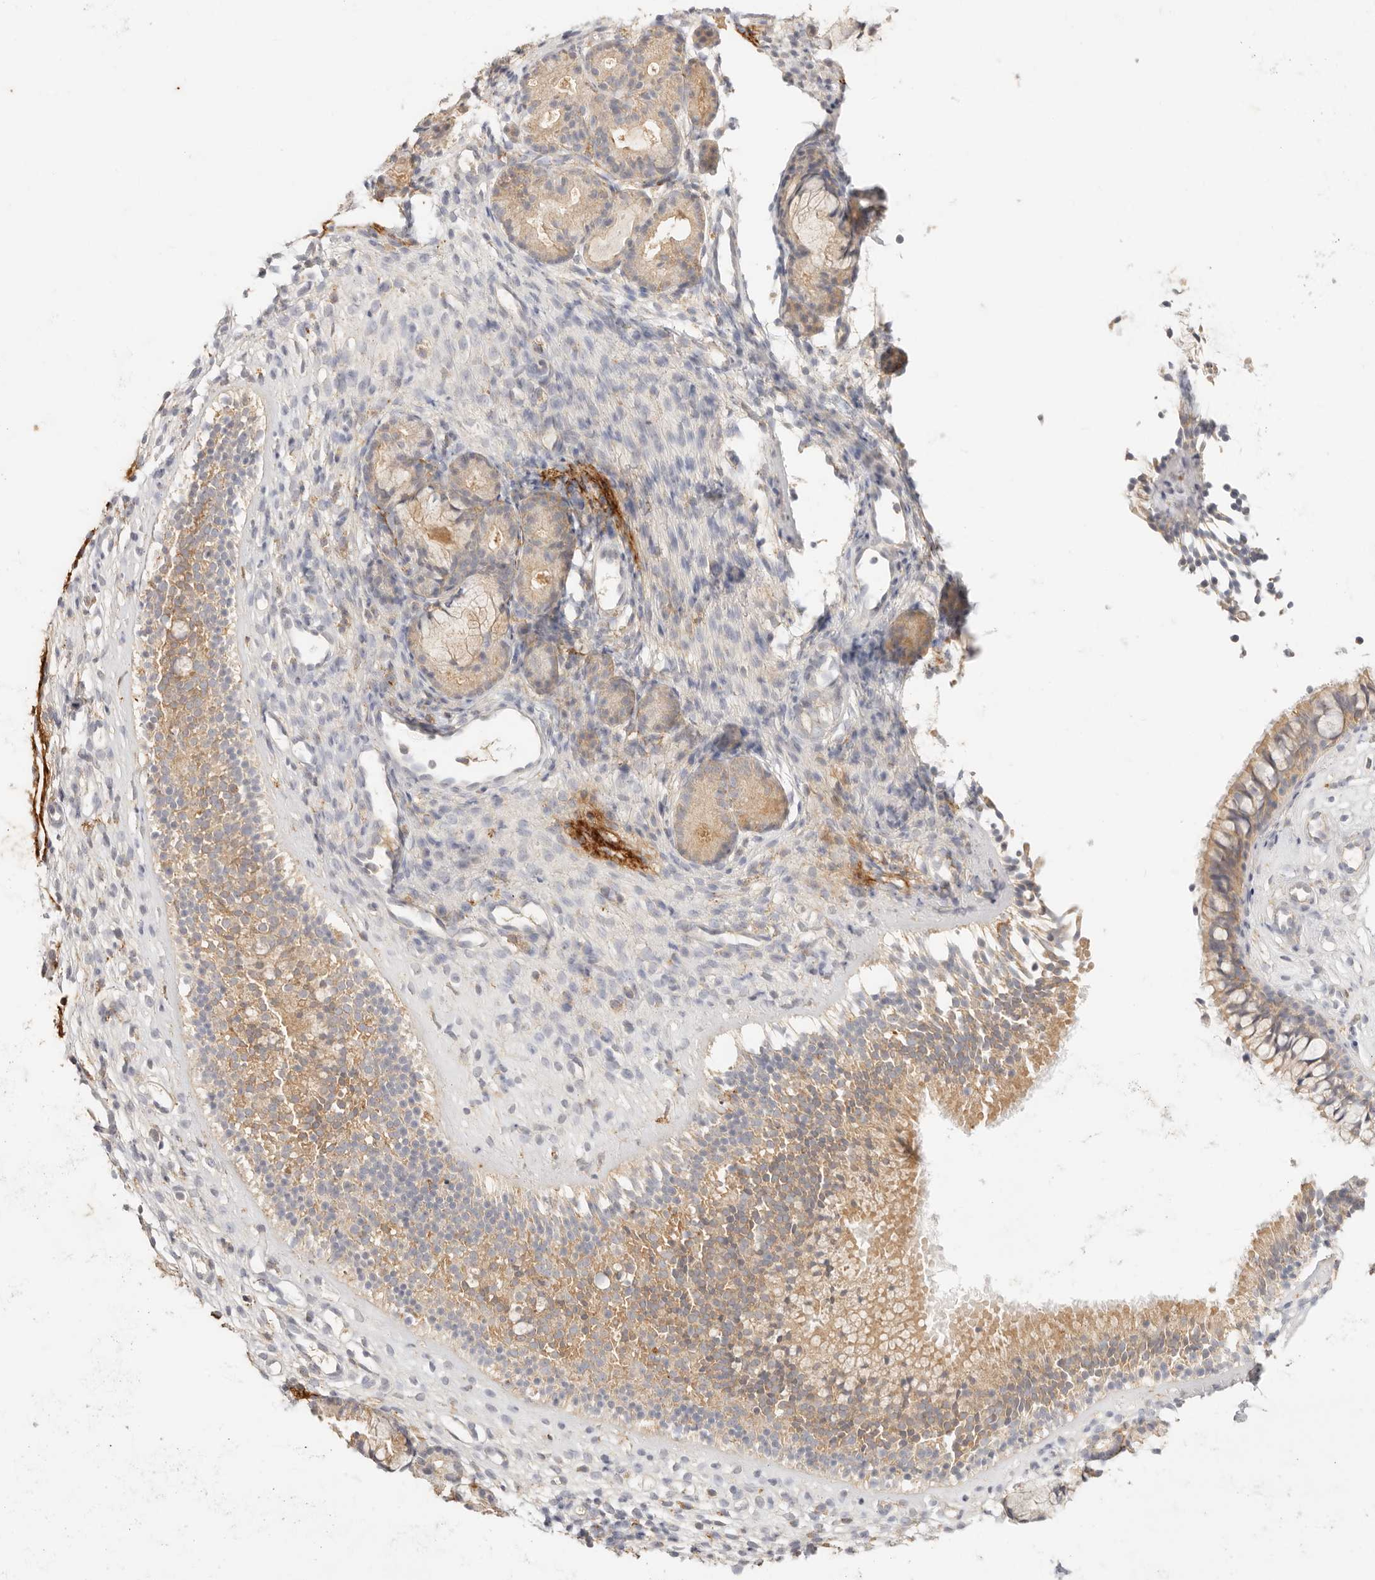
{"staining": {"intensity": "moderate", "quantity": ">75%", "location": "cytoplasmic/membranous"}, "tissue": "nasopharynx", "cell_type": "Respiratory epithelial cells", "image_type": "normal", "snomed": [{"axis": "morphology", "description": "Normal tissue, NOS"}, {"axis": "morphology", "description": "Inflammation, NOS"}, {"axis": "topography", "description": "Nasopharynx"}], "caption": "High-magnification brightfield microscopy of benign nasopharynx stained with DAB (brown) and counterstained with hematoxylin (blue). respiratory epithelial cells exhibit moderate cytoplasmic/membranous positivity is identified in about>75% of cells.", "gene": "HK2", "patient": {"sex": "female", "age": 19}}